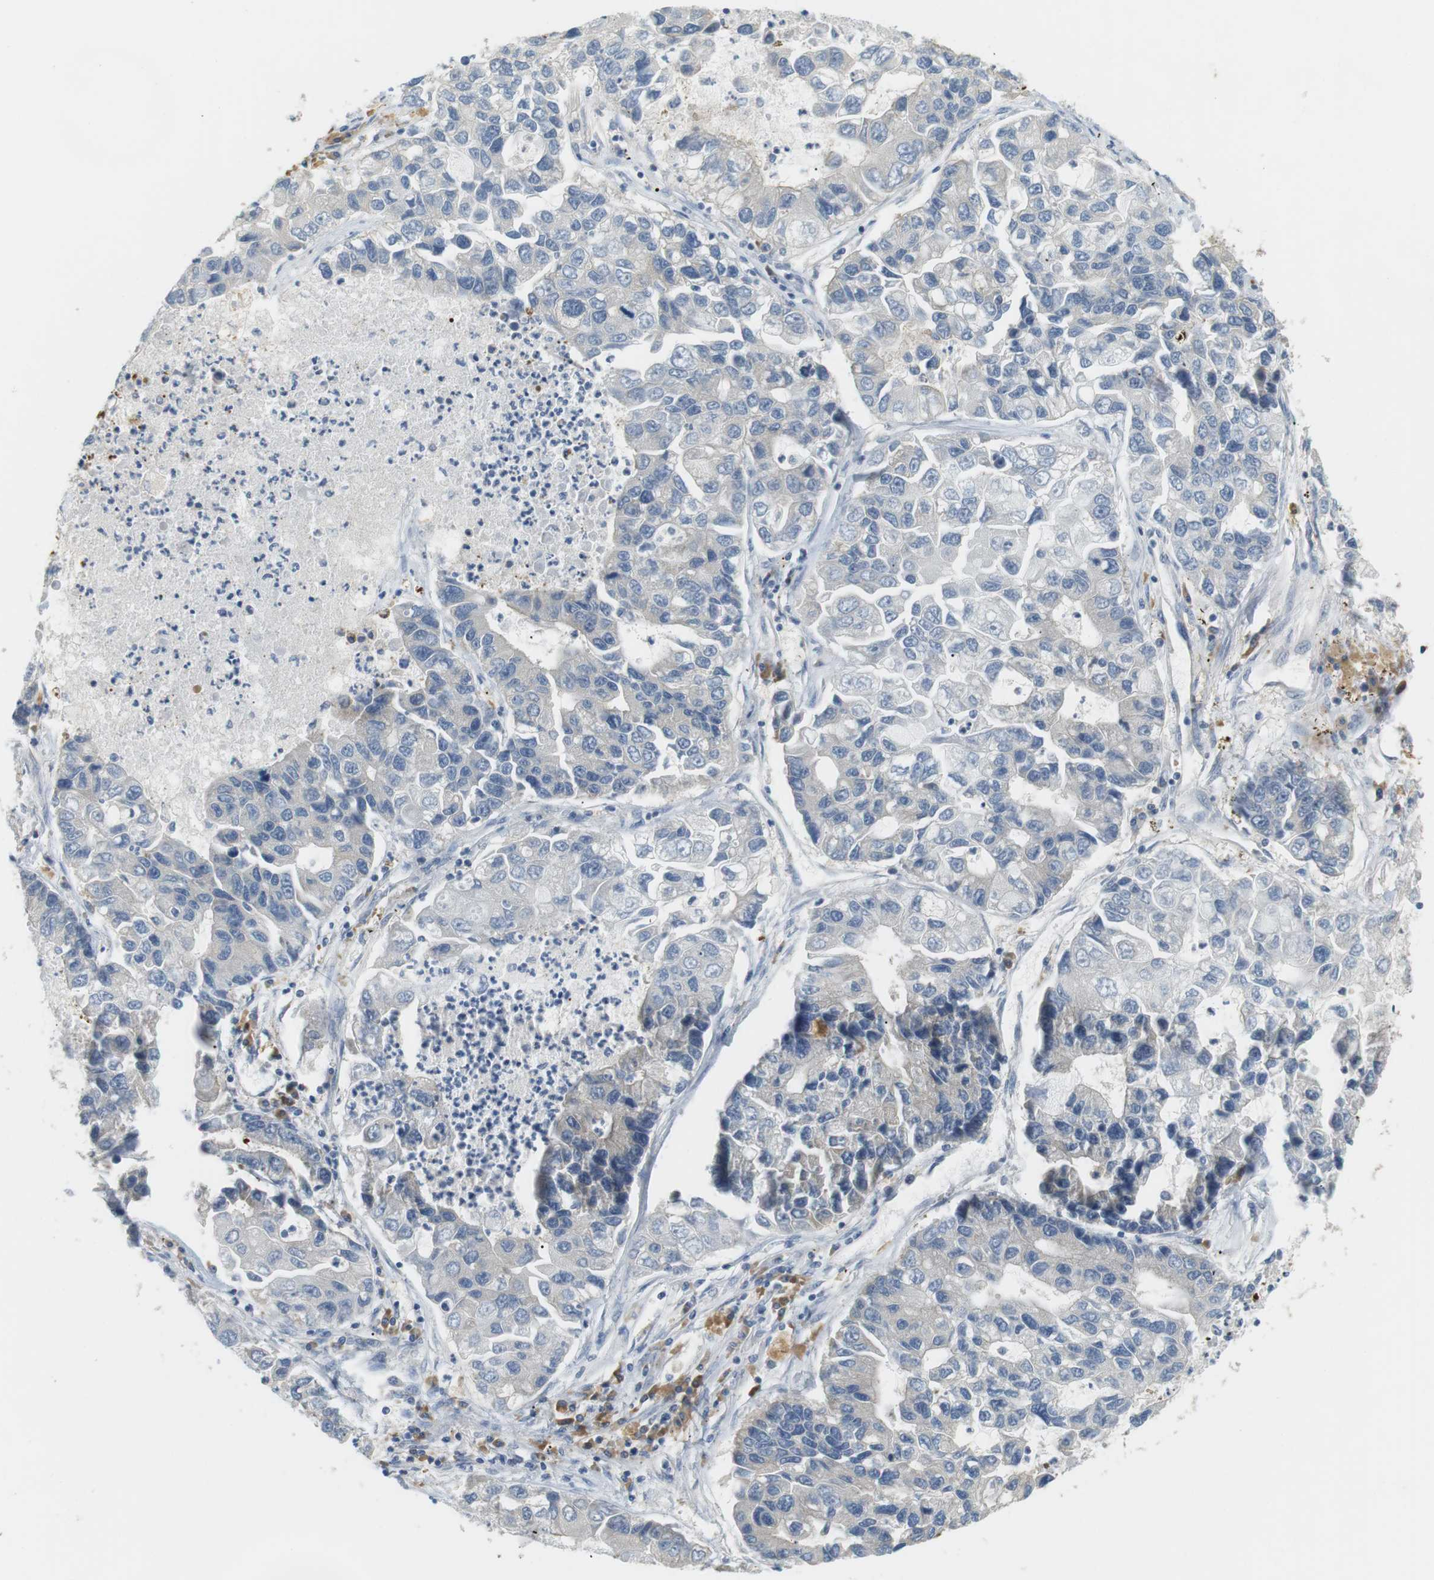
{"staining": {"intensity": "negative", "quantity": "none", "location": "none"}, "tissue": "lung cancer", "cell_type": "Tumor cells", "image_type": "cancer", "snomed": [{"axis": "morphology", "description": "Adenocarcinoma, NOS"}, {"axis": "topography", "description": "Lung"}], "caption": "Tumor cells show no significant protein staining in adenocarcinoma (lung).", "gene": "TMEM200A", "patient": {"sex": "female", "age": 51}}